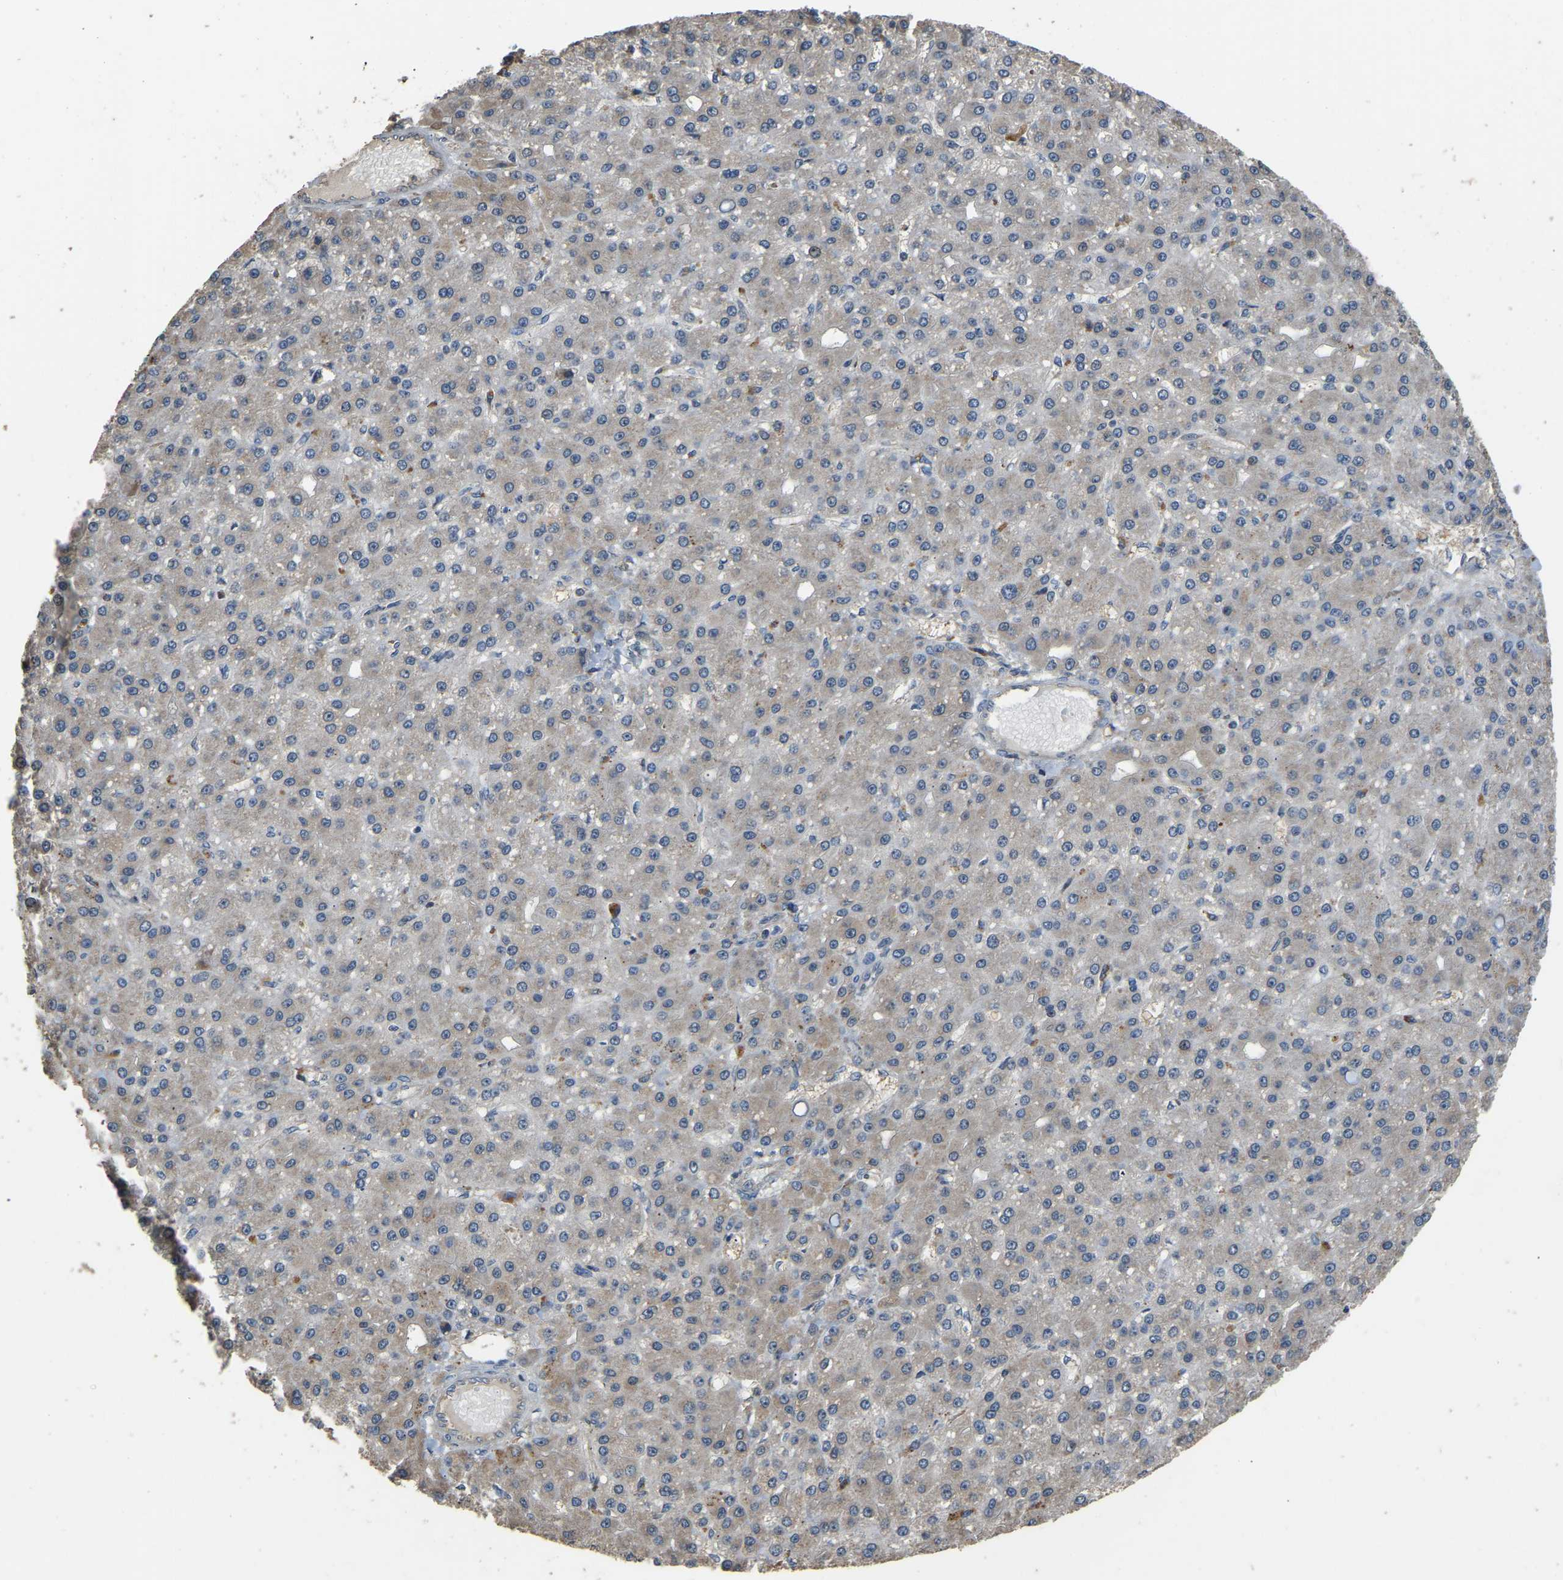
{"staining": {"intensity": "negative", "quantity": "none", "location": "none"}, "tissue": "liver cancer", "cell_type": "Tumor cells", "image_type": "cancer", "snomed": [{"axis": "morphology", "description": "Carcinoma, Hepatocellular, NOS"}, {"axis": "topography", "description": "Liver"}], "caption": "Tumor cells are negative for brown protein staining in liver hepatocellular carcinoma.", "gene": "TUFM", "patient": {"sex": "male", "age": 67}}